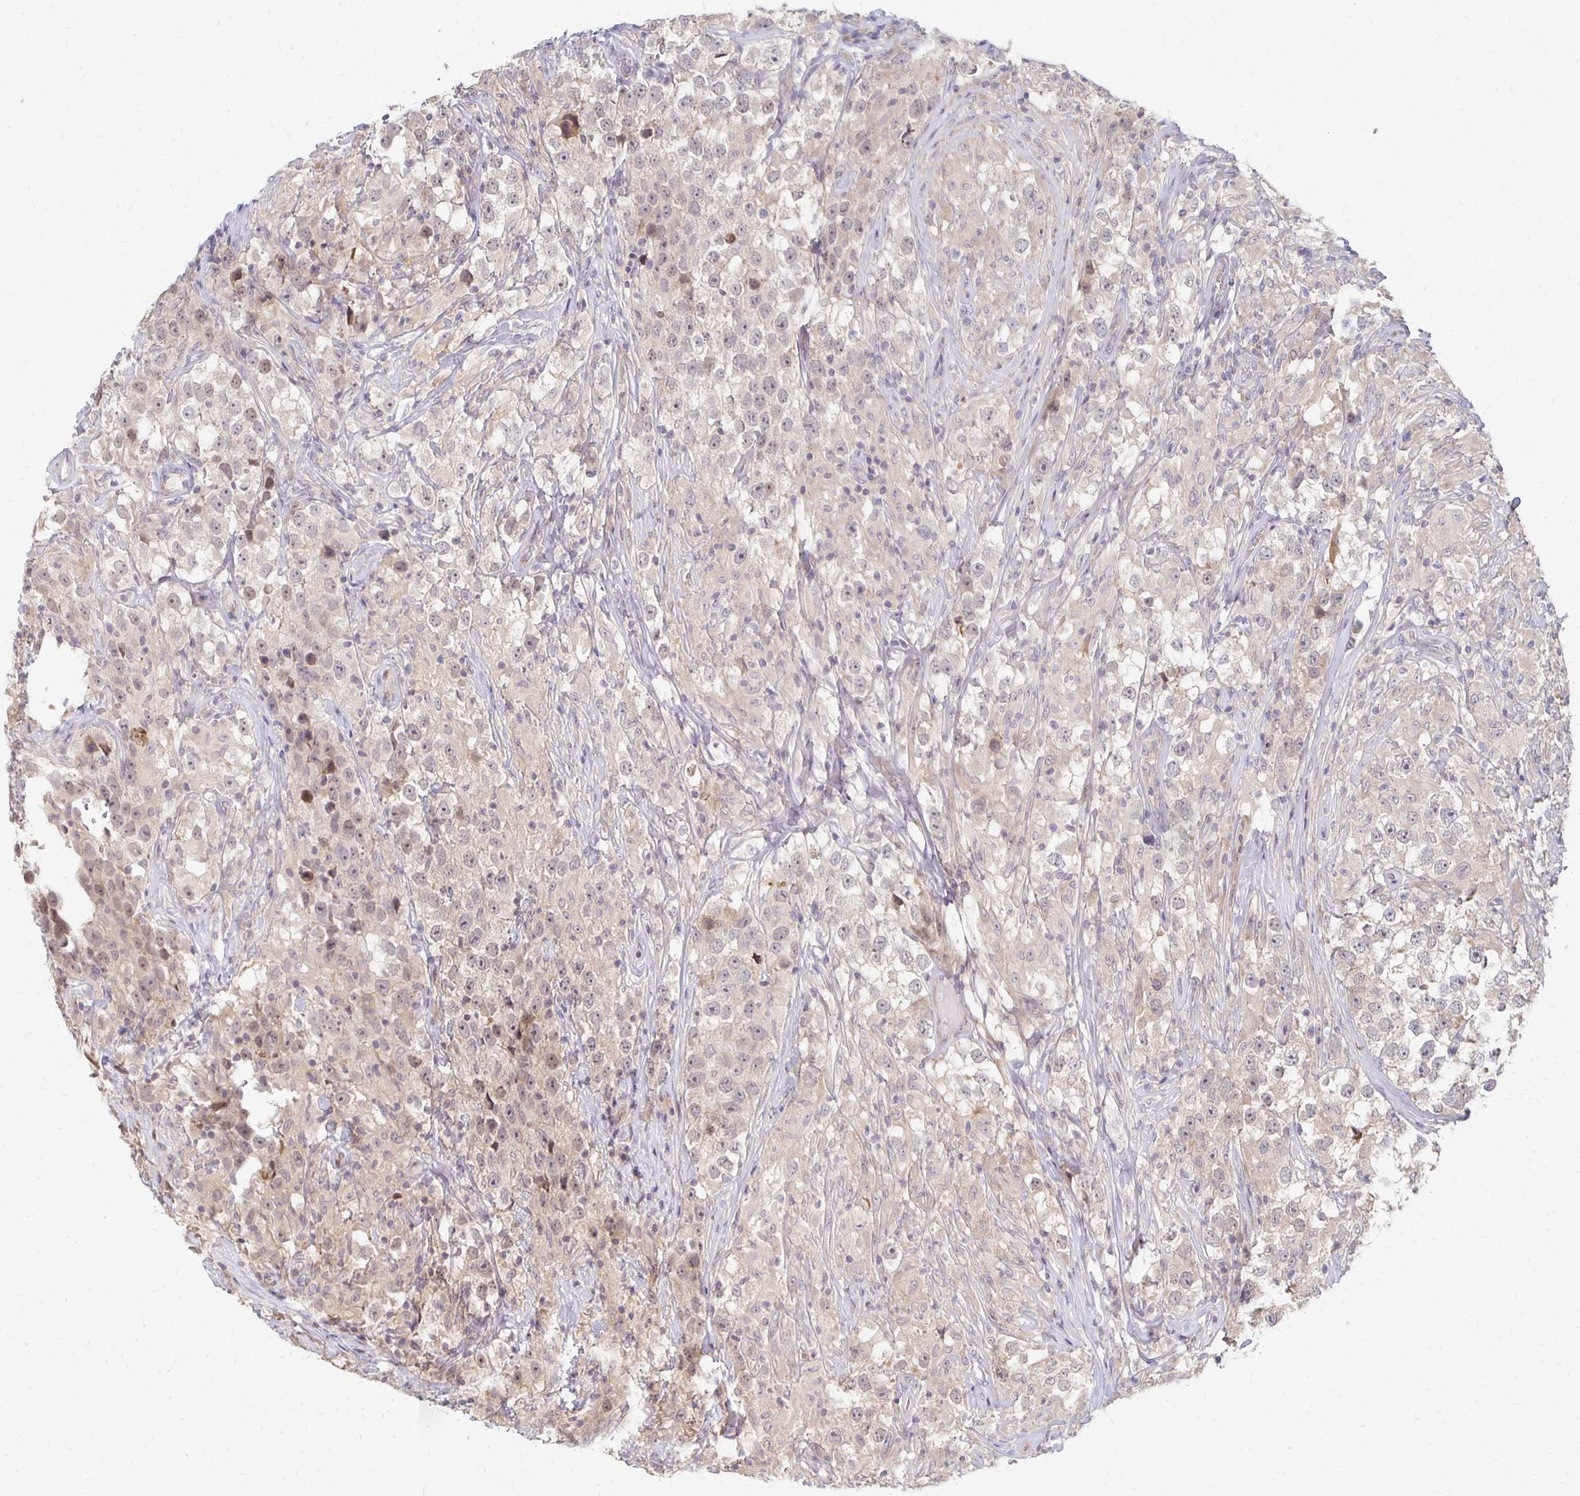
{"staining": {"intensity": "weak", "quantity": "25%-75%", "location": "cytoplasmic/membranous,nuclear"}, "tissue": "testis cancer", "cell_type": "Tumor cells", "image_type": "cancer", "snomed": [{"axis": "morphology", "description": "Seminoma, NOS"}, {"axis": "topography", "description": "Testis"}], "caption": "DAB (3,3'-diaminobenzidine) immunohistochemical staining of human testis seminoma exhibits weak cytoplasmic/membranous and nuclear protein positivity in approximately 25%-75% of tumor cells. The staining was performed using DAB (3,3'-diaminobenzidine), with brown indicating positive protein expression. Nuclei are stained blue with hematoxylin.", "gene": "PRKCB", "patient": {"sex": "male", "age": 46}}